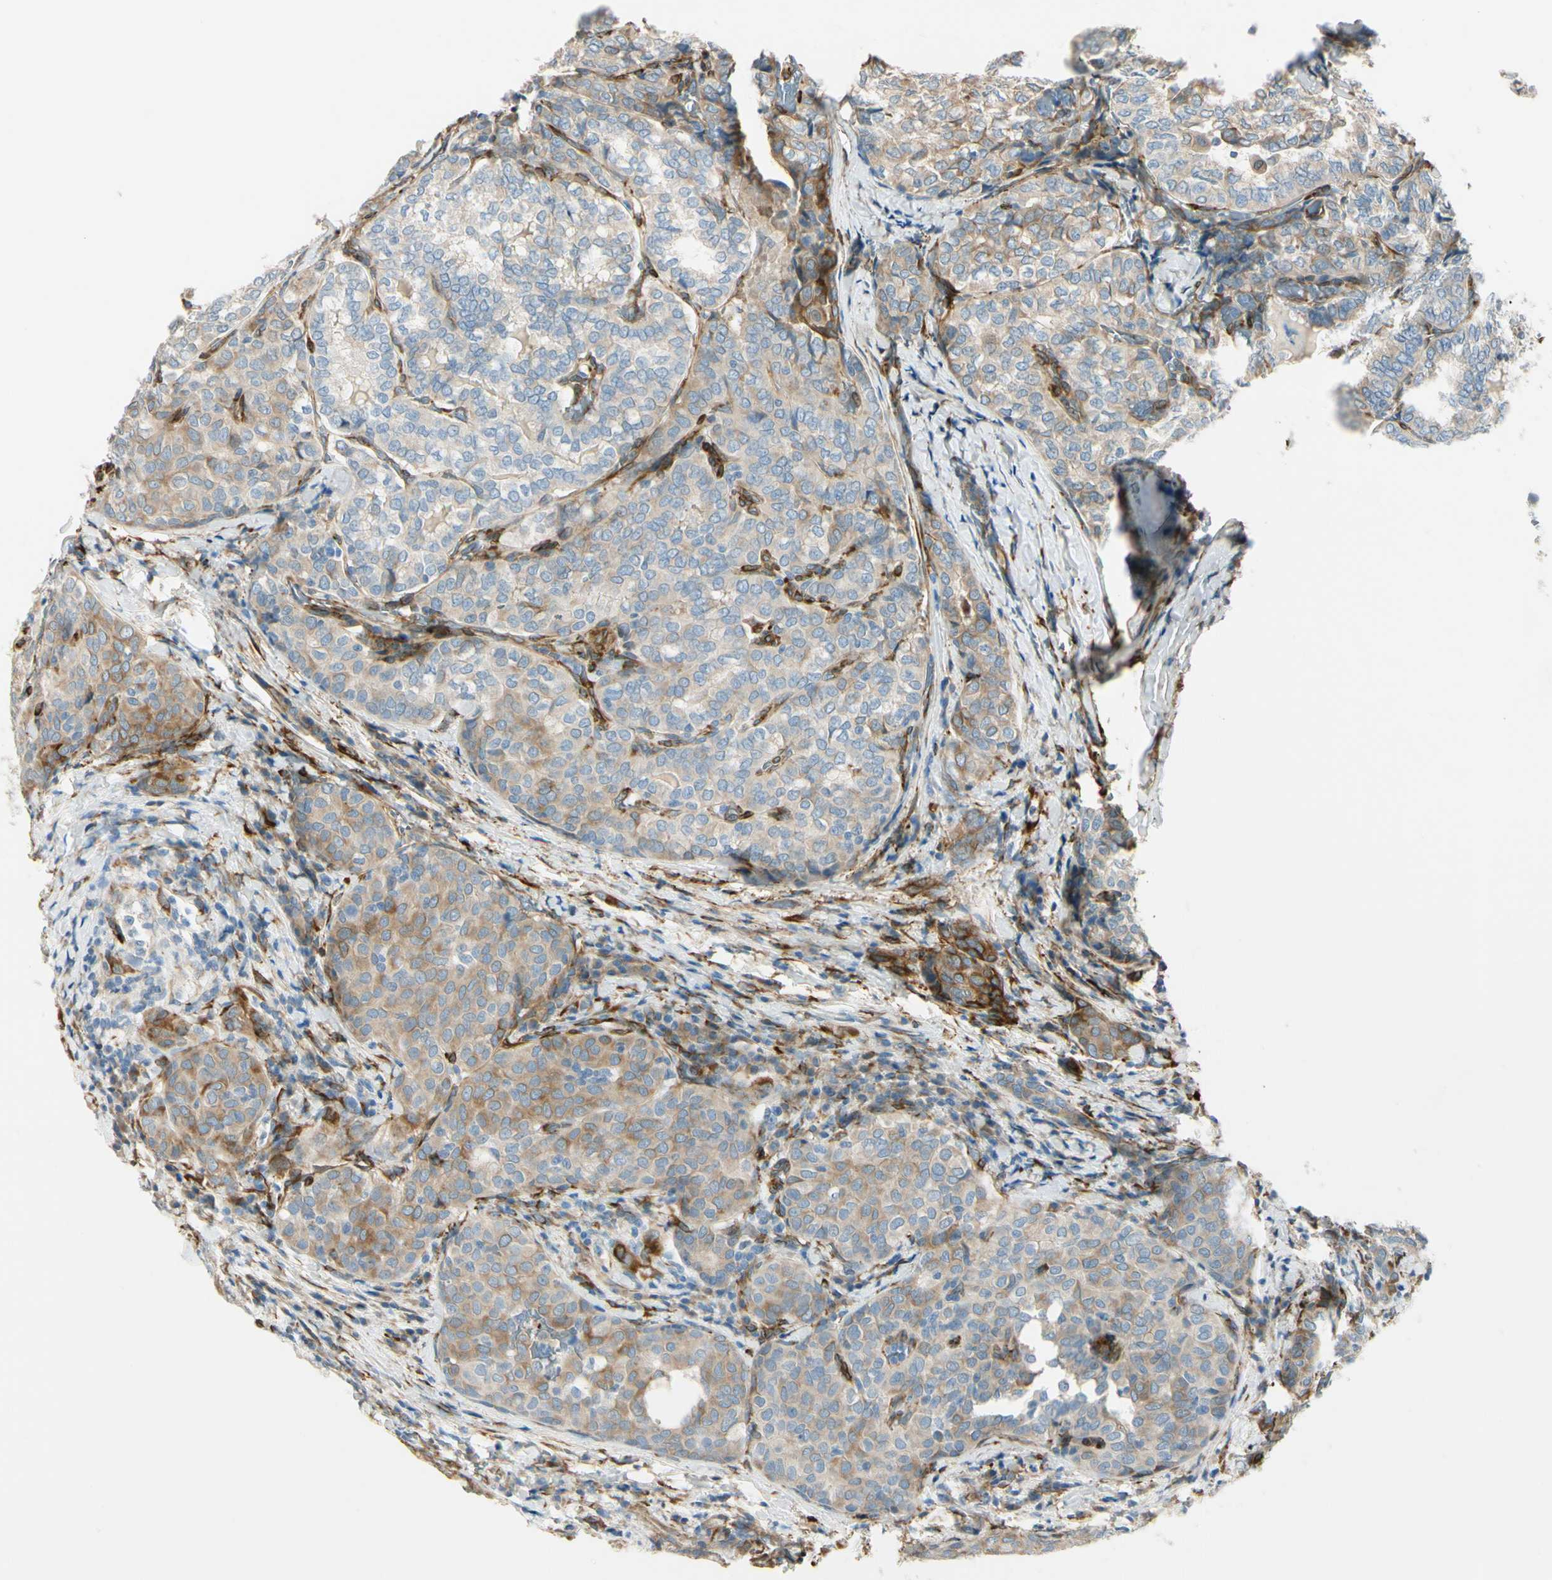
{"staining": {"intensity": "weak", "quantity": ">75%", "location": "cytoplasmic/membranous"}, "tissue": "thyroid cancer", "cell_type": "Tumor cells", "image_type": "cancer", "snomed": [{"axis": "morphology", "description": "Normal tissue, NOS"}, {"axis": "morphology", "description": "Papillary adenocarcinoma, NOS"}, {"axis": "topography", "description": "Thyroid gland"}], "caption": "Tumor cells exhibit low levels of weak cytoplasmic/membranous staining in about >75% of cells in thyroid cancer.", "gene": "FKBP7", "patient": {"sex": "female", "age": 30}}